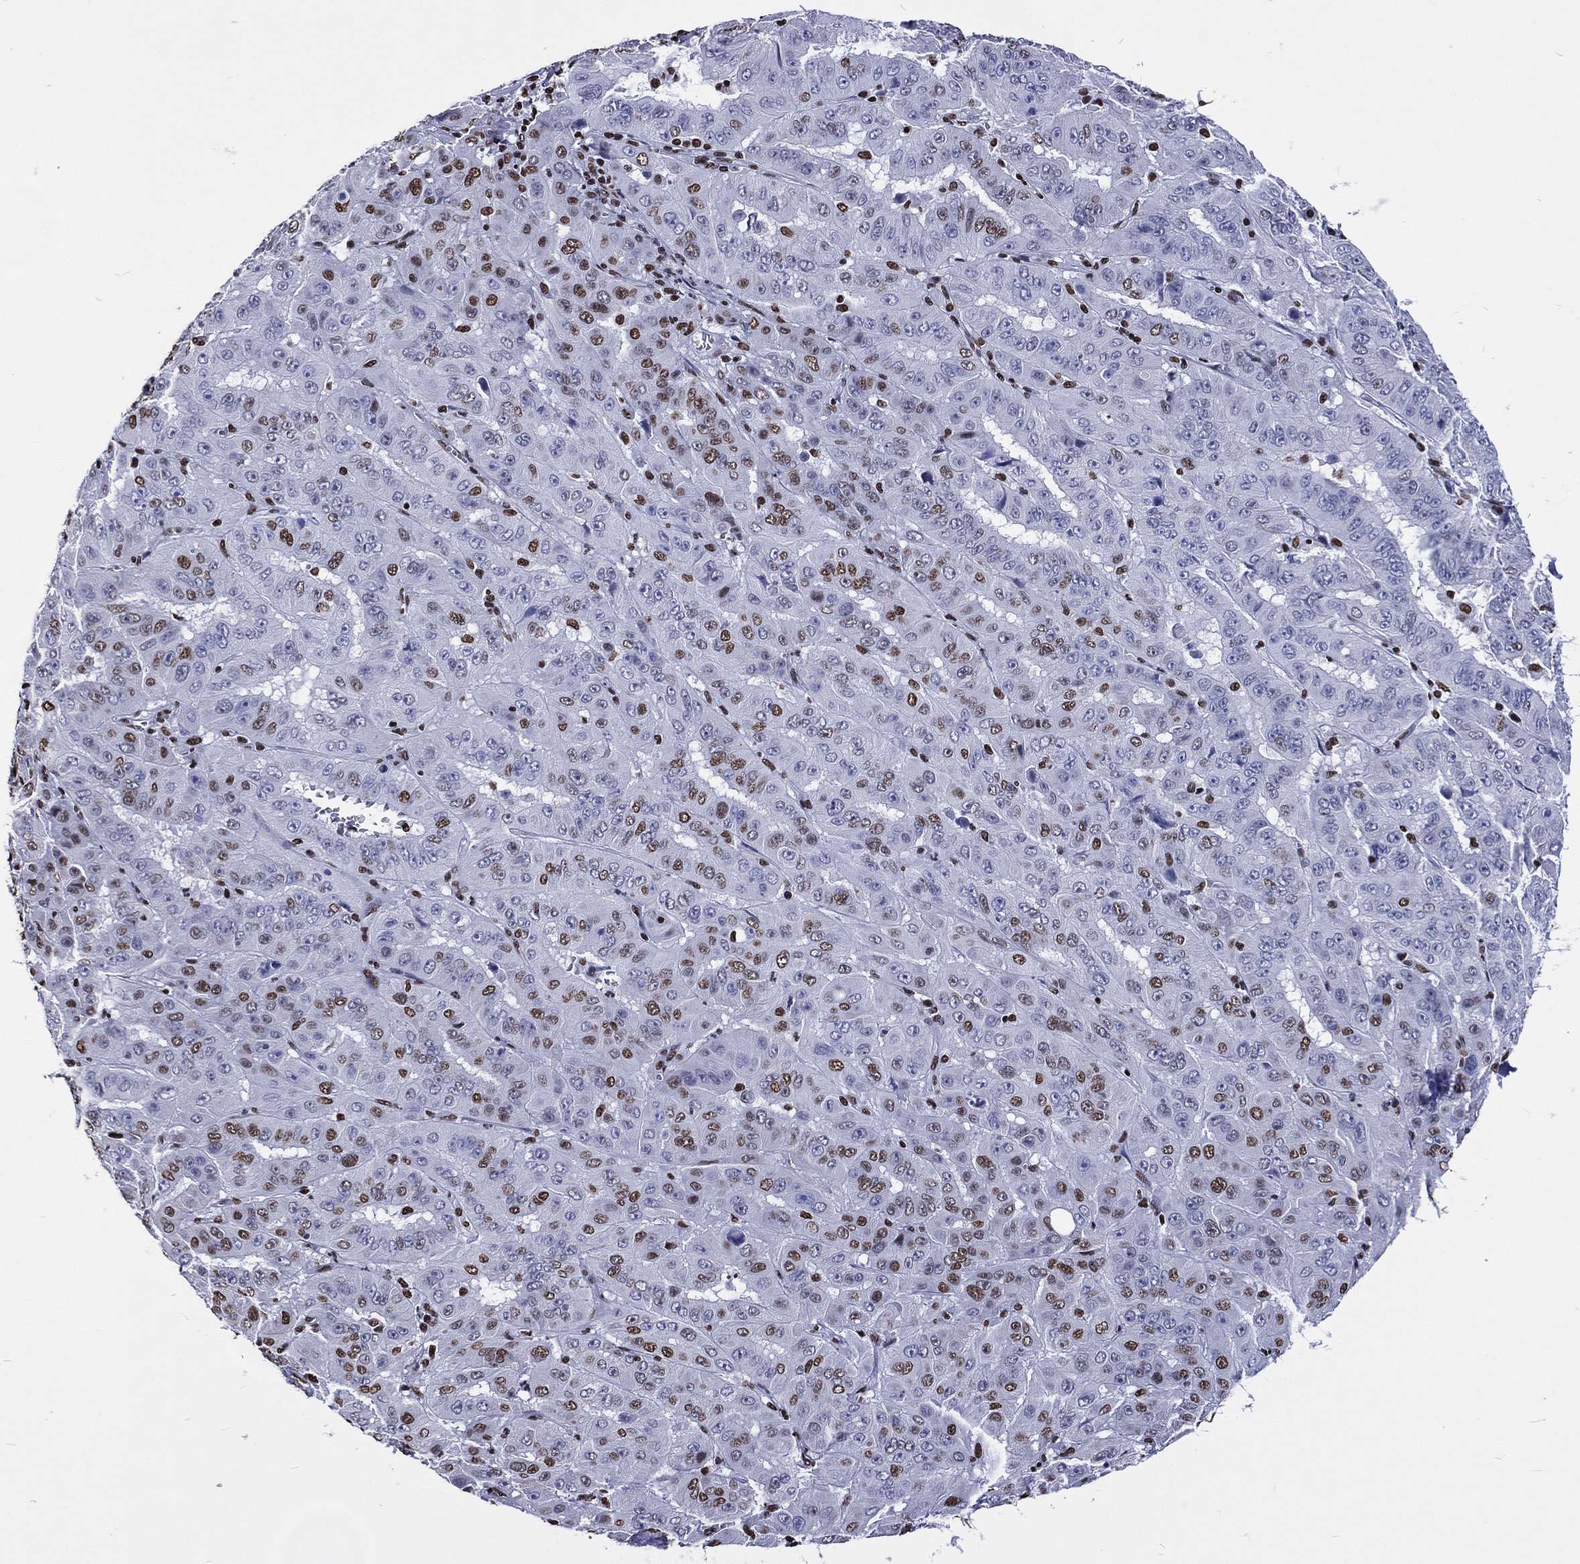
{"staining": {"intensity": "strong", "quantity": "<25%", "location": "nuclear"}, "tissue": "pancreatic cancer", "cell_type": "Tumor cells", "image_type": "cancer", "snomed": [{"axis": "morphology", "description": "Adenocarcinoma, NOS"}, {"axis": "topography", "description": "Pancreas"}], "caption": "Pancreatic cancer tissue reveals strong nuclear positivity in approximately <25% of tumor cells, visualized by immunohistochemistry. (DAB = brown stain, brightfield microscopy at high magnification).", "gene": "RETREG2", "patient": {"sex": "male", "age": 63}}